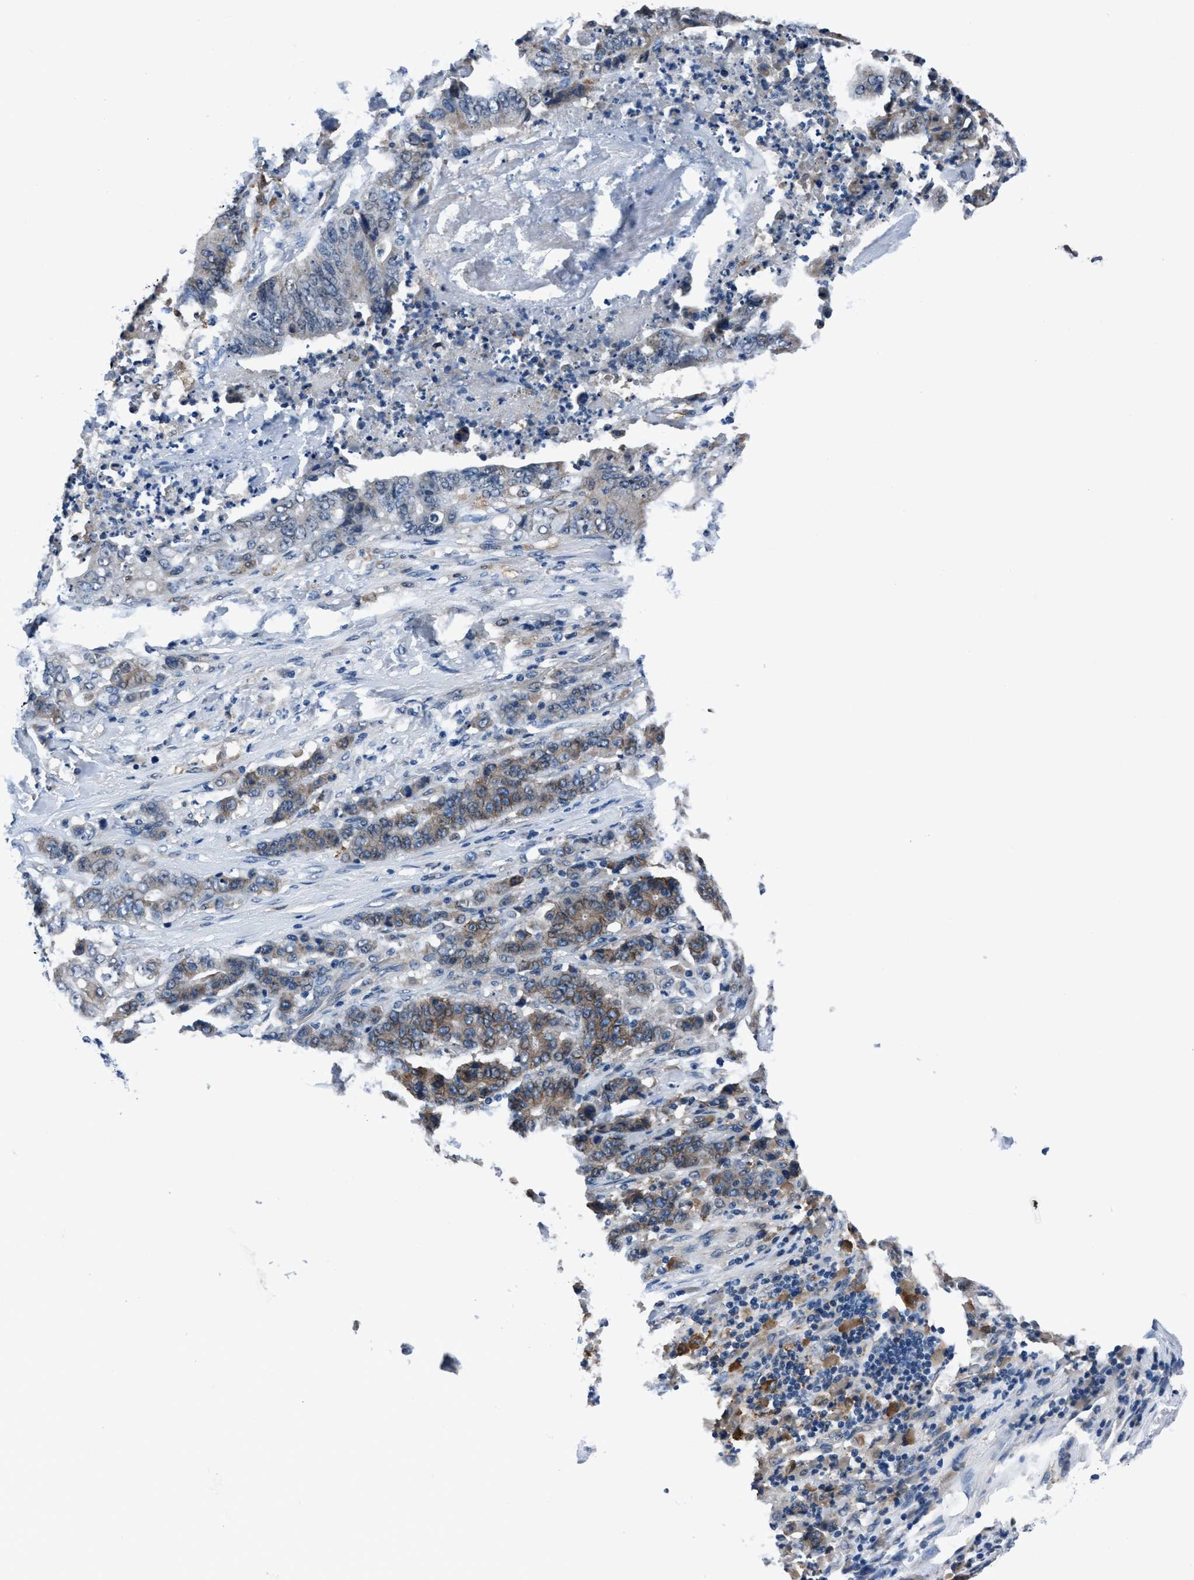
{"staining": {"intensity": "weak", "quantity": "25%-75%", "location": "cytoplasmic/membranous"}, "tissue": "stomach cancer", "cell_type": "Tumor cells", "image_type": "cancer", "snomed": [{"axis": "morphology", "description": "Adenocarcinoma, NOS"}, {"axis": "topography", "description": "Stomach"}], "caption": "There is low levels of weak cytoplasmic/membranous positivity in tumor cells of adenocarcinoma (stomach), as demonstrated by immunohistochemical staining (brown color).", "gene": "TMEM94", "patient": {"sex": "female", "age": 73}}